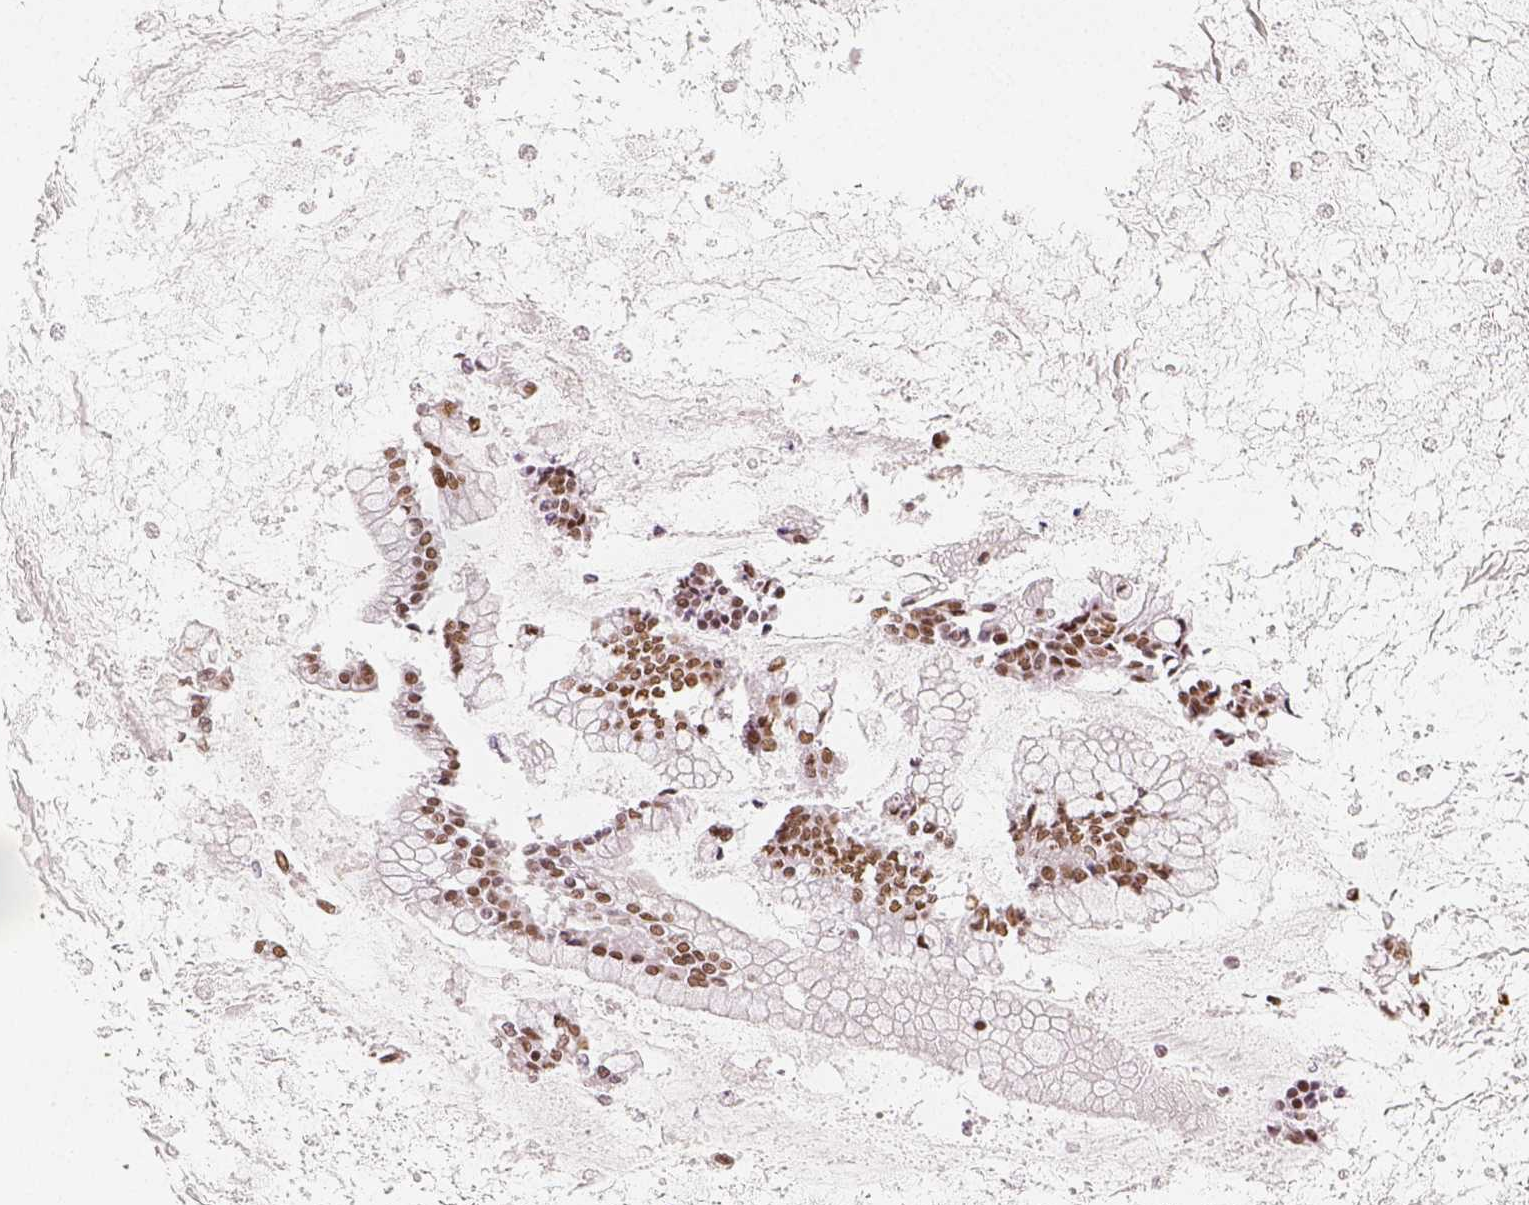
{"staining": {"intensity": "moderate", "quantity": ">75%", "location": "nuclear"}, "tissue": "ovarian cancer", "cell_type": "Tumor cells", "image_type": "cancer", "snomed": [{"axis": "morphology", "description": "Cystadenocarcinoma, mucinous, NOS"}, {"axis": "topography", "description": "Ovary"}], "caption": "Immunohistochemical staining of human mucinous cystadenocarcinoma (ovarian) displays moderate nuclear protein staining in about >75% of tumor cells.", "gene": "HDAC1", "patient": {"sex": "female", "age": 67}}